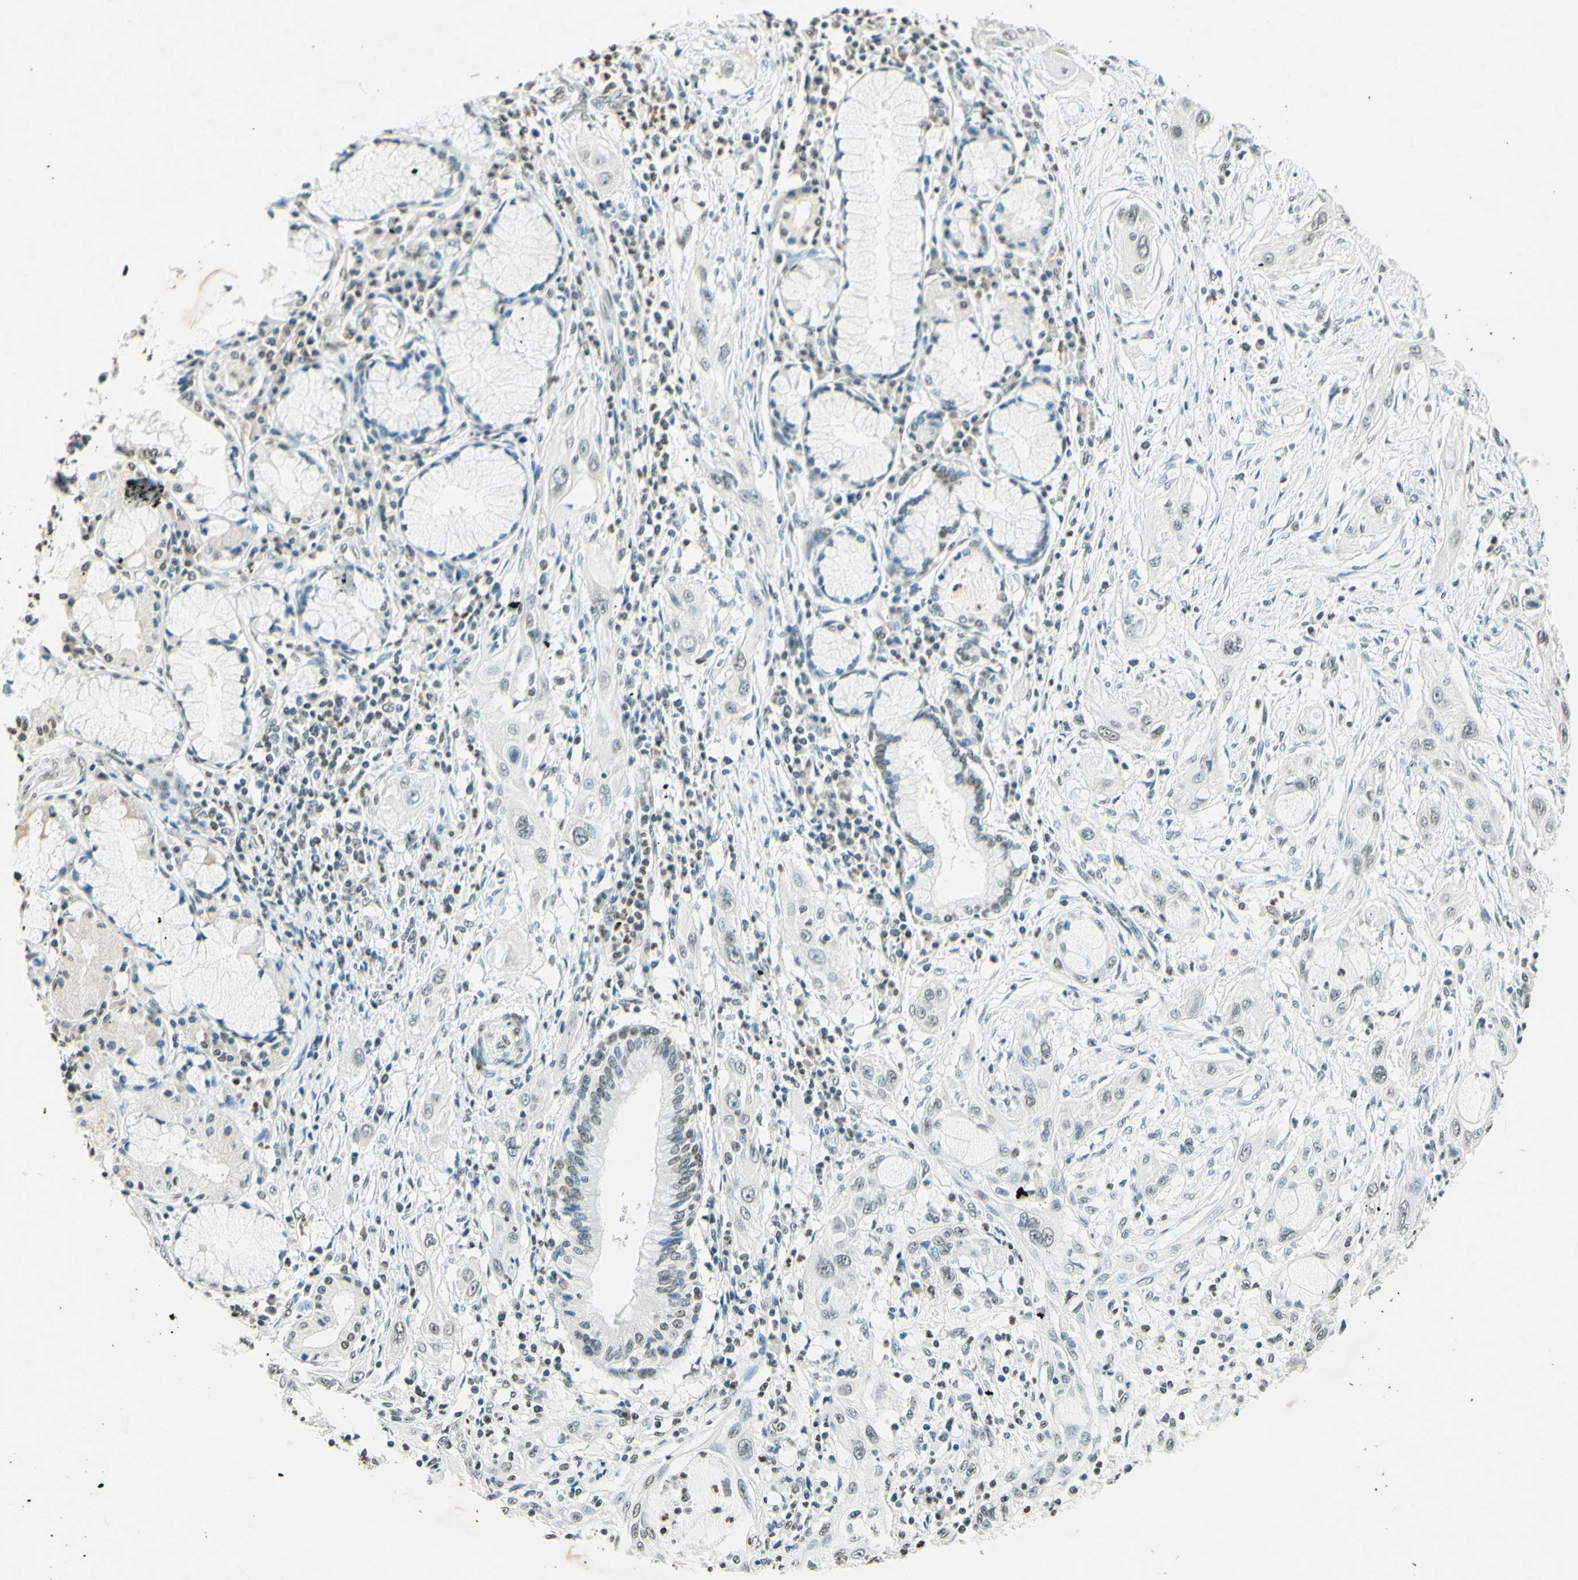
{"staining": {"intensity": "weak", "quantity": "25%-75%", "location": "nuclear"}, "tissue": "lung cancer", "cell_type": "Tumor cells", "image_type": "cancer", "snomed": [{"axis": "morphology", "description": "Squamous cell carcinoma, NOS"}, {"axis": "topography", "description": "Lung"}], "caption": "Protein staining by immunohistochemistry (IHC) displays weak nuclear positivity in about 25%-75% of tumor cells in lung cancer (squamous cell carcinoma).", "gene": "MSH2", "patient": {"sex": "female", "age": 47}}